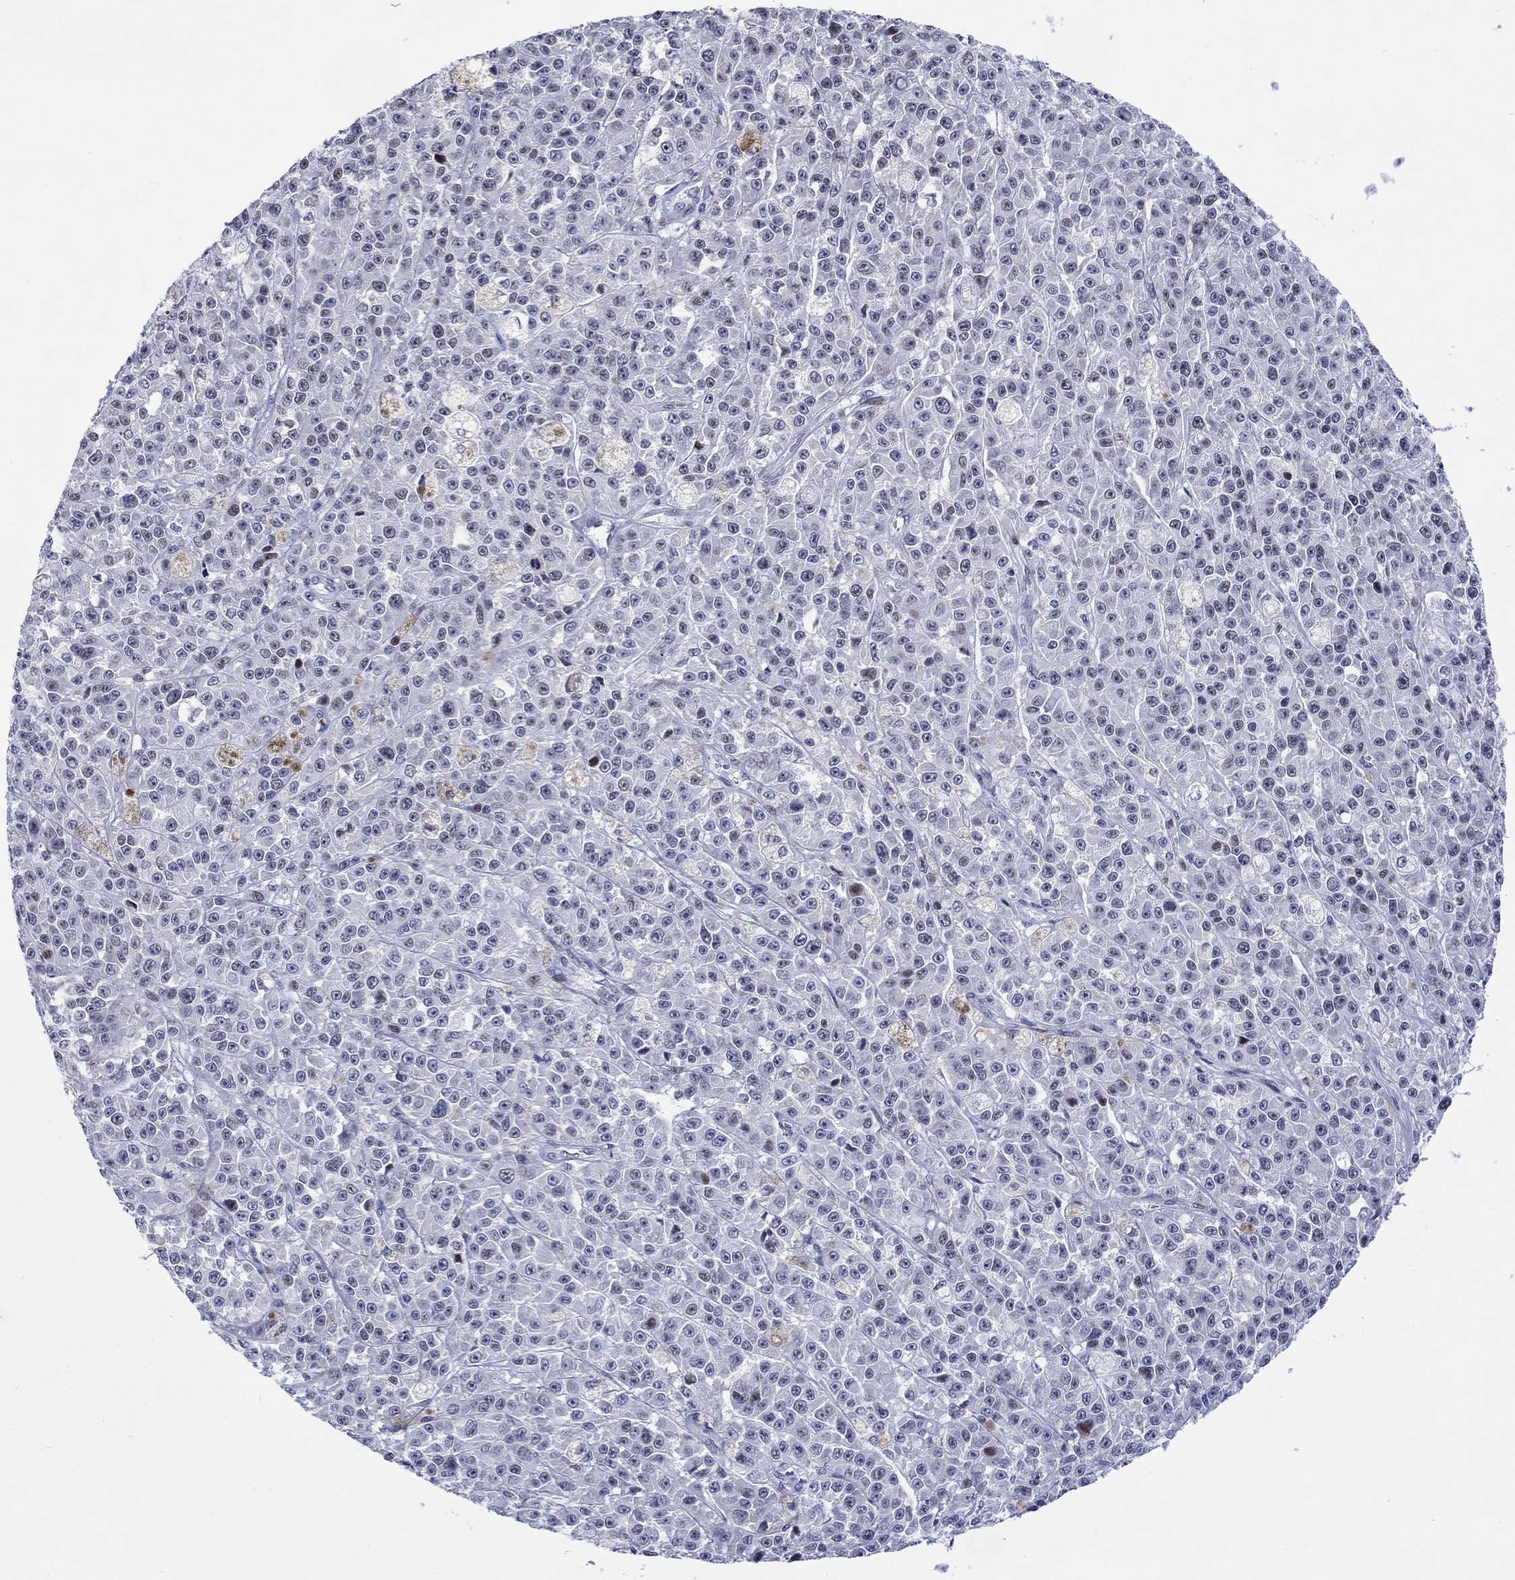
{"staining": {"intensity": "negative", "quantity": "none", "location": "none"}, "tissue": "melanoma", "cell_type": "Tumor cells", "image_type": "cancer", "snomed": [{"axis": "morphology", "description": "Malignant melanoma, NOS"}, {"axis": "topography", "description": "Skin"}], "caption": "Immunohistochemistry of human melanoma exhibits no positivity in tumor cells.", "gene": "CDCA2", "patient": {"sex": "female", "age": 58}}